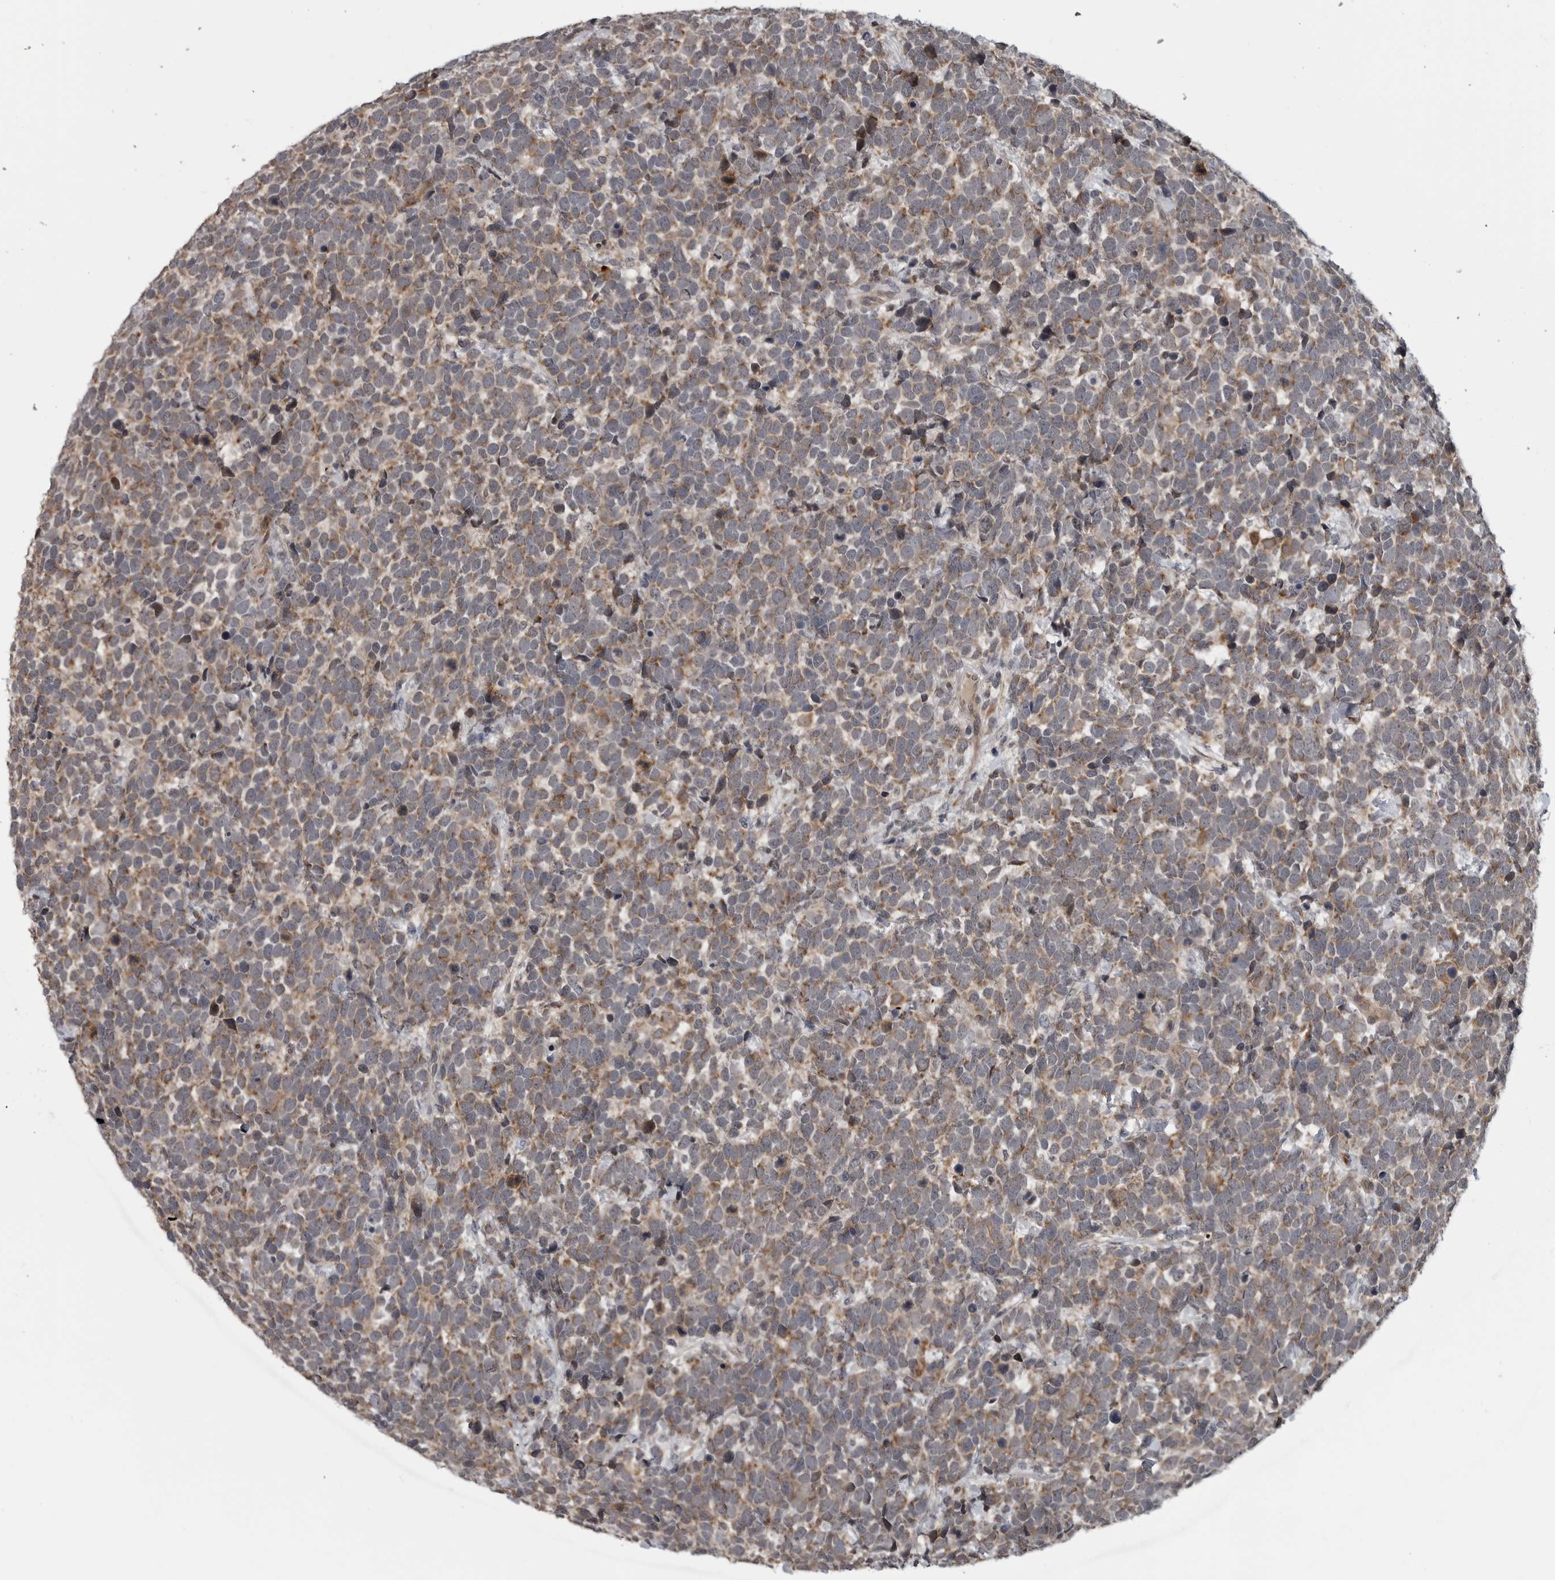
{"staining": {"intensity": "moderate", "quantity": ">75%", "location": "cytoplasmic/membranous"}, "tissue": "urothelial cancer", "cell_type": "Tumor cells", "image_type": "cancer", "snomed": [{"axis": "morphology", "description": "Urothelial carcinoma, High grade"}, {"axis": "topography", "description": "Urinary bladder"}], "caption": "Human urothelial carcinoma (high-grade) stained with a brown dye shows moderate cytoplasmic/membranous positive positivity in about >75% of tumor cells.", "gene": "FAAP100", "patient": {"sex": "female", "age": 82}}